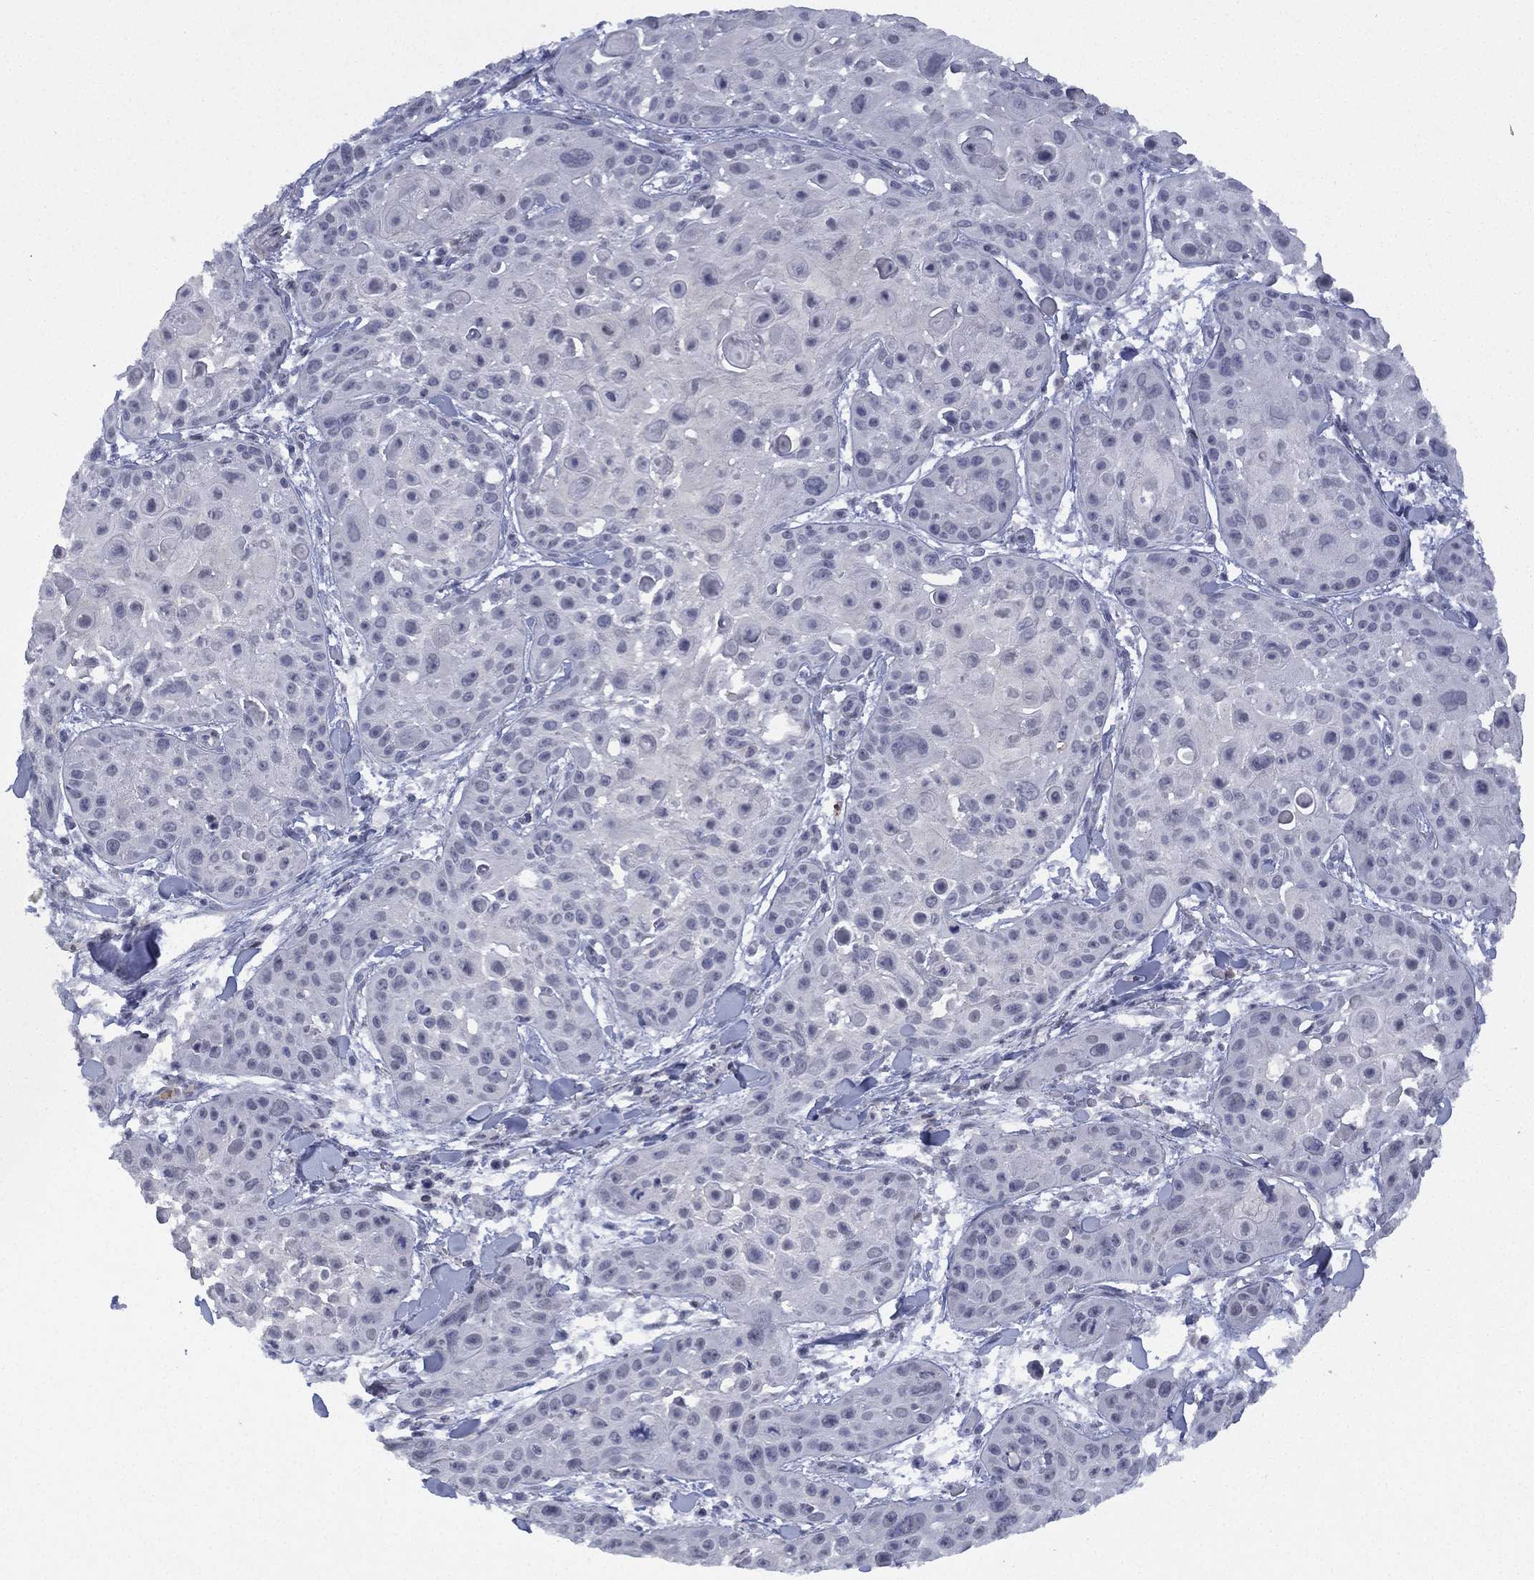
{"staining": {"intensity": "negative", "quantity": "none", "location": "none"}, "tissue": "skin cancer", "cell_type": "Tumor cells", "image_type": "cancer", "snomed": [{"axis": "morphology", "description": "Squamous cell carcinoma, NOS"}, {"axis": "topography", "description": "Skin"}, {"axis": "topography", "description": "Anal"}], "caption": "Immunohistochemical staining of skin cancer (squamous cell carcinoma) shows no significant staining in tumor cells.", "gene": "ZNF711", "patient": {"sex": "female", "age": 75}}